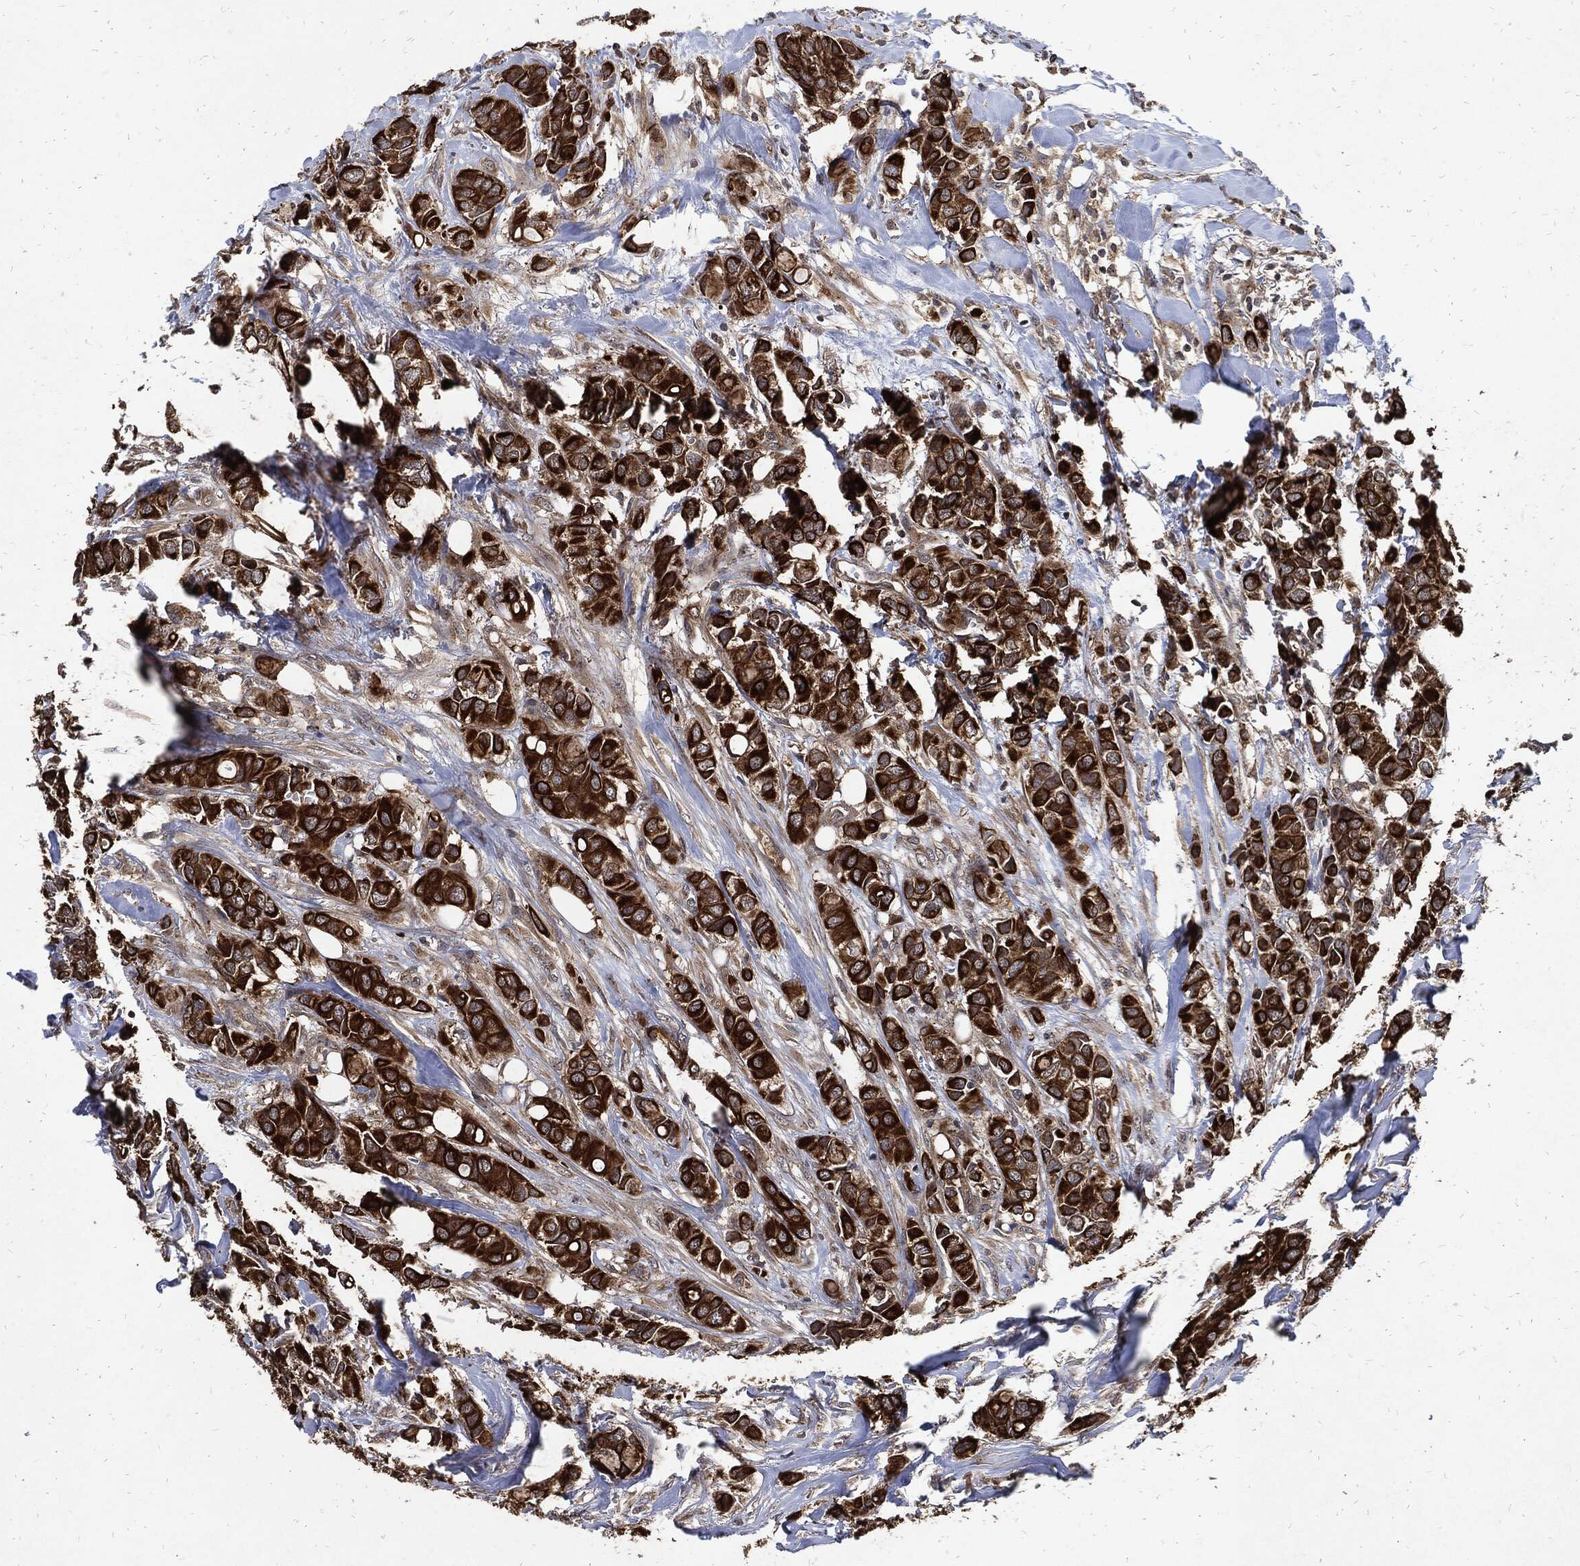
{"staining": {"intensity": "strong", "quantity": ">75%", "location": "cytoplasmic/membranous"}, "tissue": "breast cancer", "cell_type": "Tumor cells", "image_type": "cancer", "snomed": [{"axis": "morphology", "description": "Duct carcinoma"}, {"axis": "topography", "description": "Breast"}], "caption": "The immunohistochemical stain shows strong cytoplasmic/membranous positivity in tumor cells of breast cancer (invasive ductal carcinoma) tissue. (IHC, brightfield microscopy, high magnification).", "gene": "DCTN1", "patient": {"sex": "female", "age": 85}}